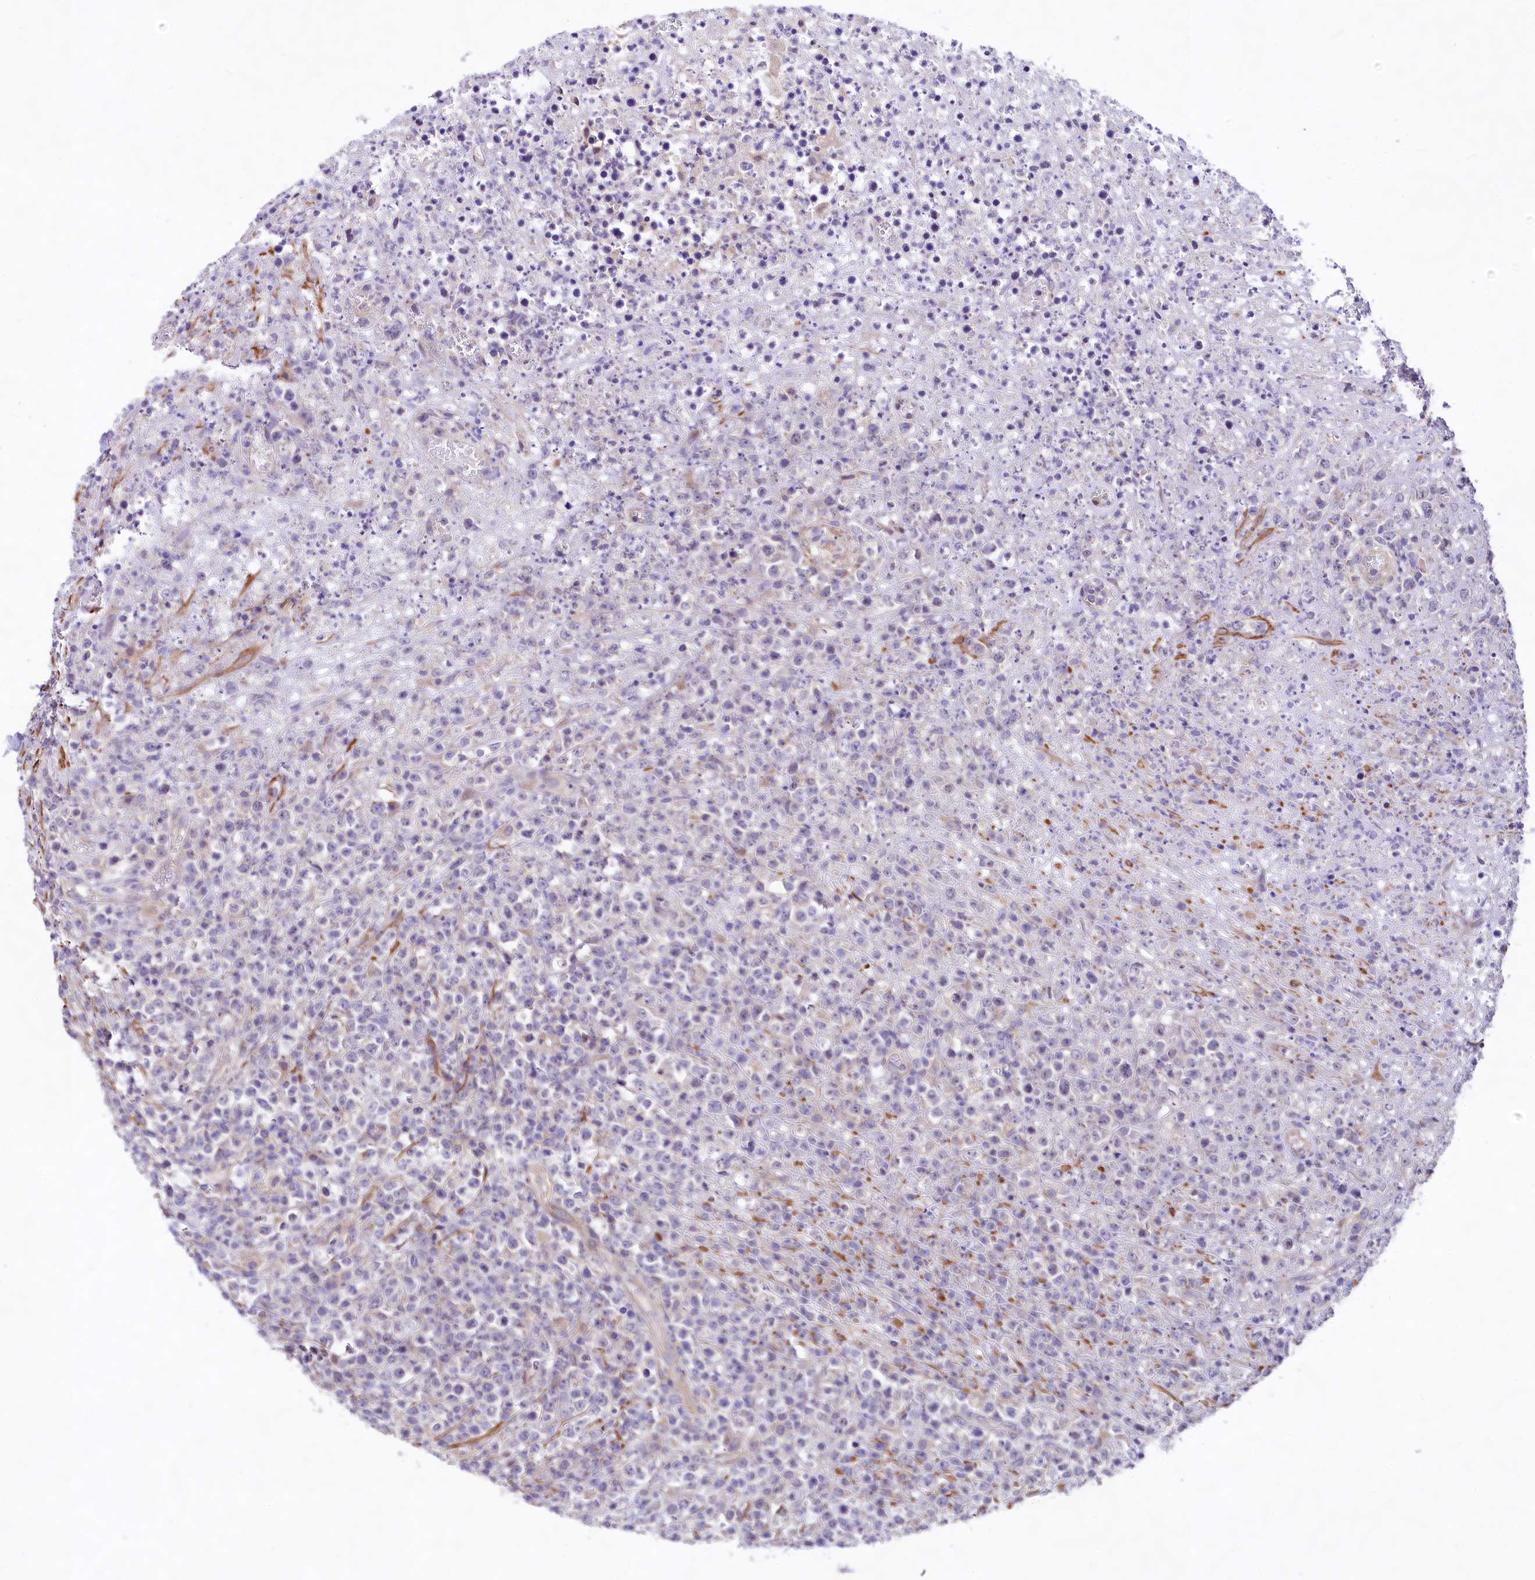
{"staining": {"intensity": "negative", "quantity": "none", "location": "none"}, "tissue": "lymphoma", "cell_type": "Tumor cells", "image_type": "cancer", "snomed": [{"axis": "morphology", "description": "Malignant lymphoma, non-Hodgkin's type, High grade"}, {"axis": "topography", "description": "Colon"}], "caption": "A micrograph of high-grade malignant lymphoma, non-Hodgkin's type stained for a protein displays no brown staining in tumor cells. (DAB (3,3'-diaminobenzidine) immunohistochemistry (IHC) visualized using brightfield microscopy, high magnification).", "gene": "VPS11", "patient": {"sex": "female", "age": 53}}